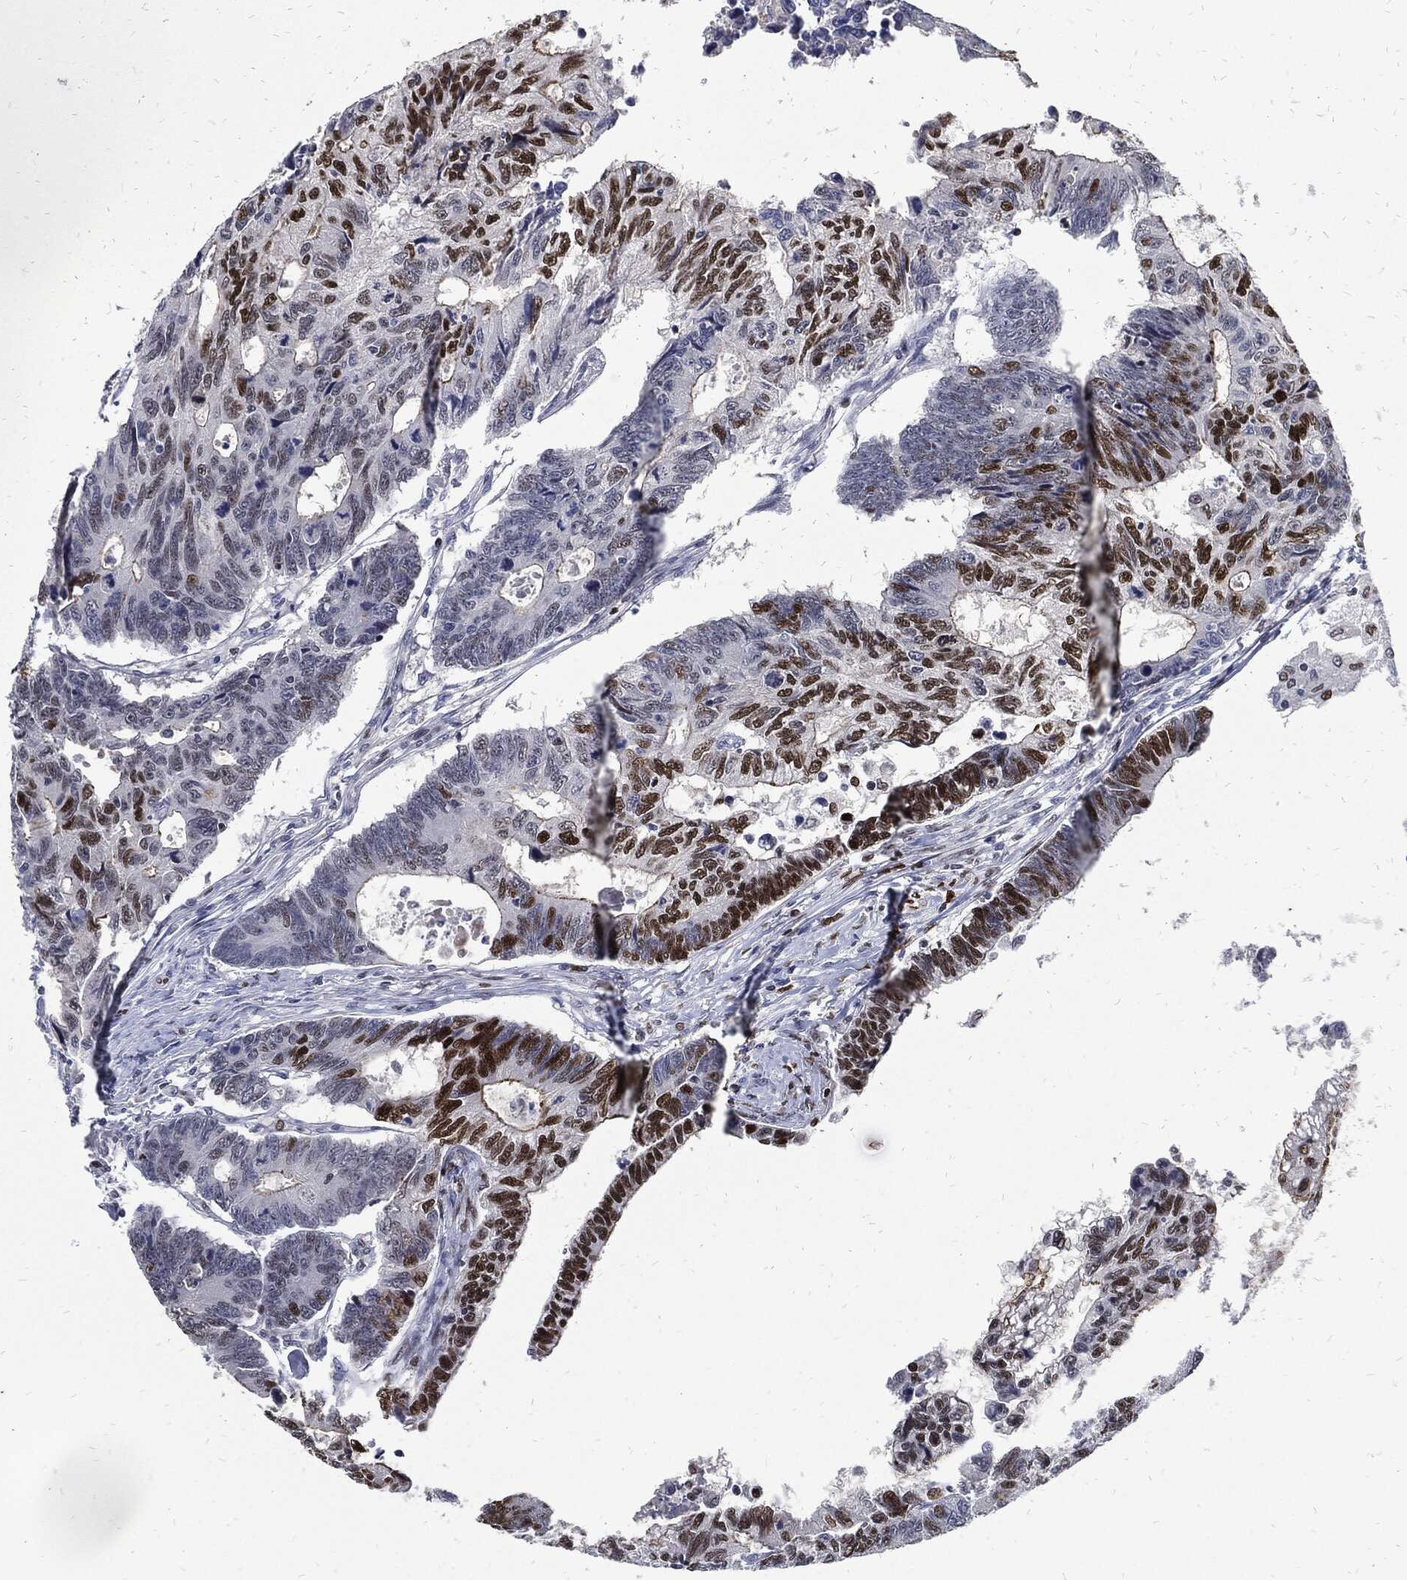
{"staining": {"intensity": "strong", "quantity": "25%-75%", "location": "nuclear"}, "tissue": "colorectal cancer", "cell_type": "Tumor cells", "image_type": "cancer", "snomed": [{"axis": "morphology", "description": "Adenocarcinoma, NOS"}, {"axis": "topography", "description": "Colon"}], "caption": "There is high levels of strong nuclear expression in tumor cells of colorectal cancer (adenocarcinoma), as demonstrated by immunohistochemical staining (brown color).", "gene": "JUN", "patient": {"sex": "female", "age": 77}}